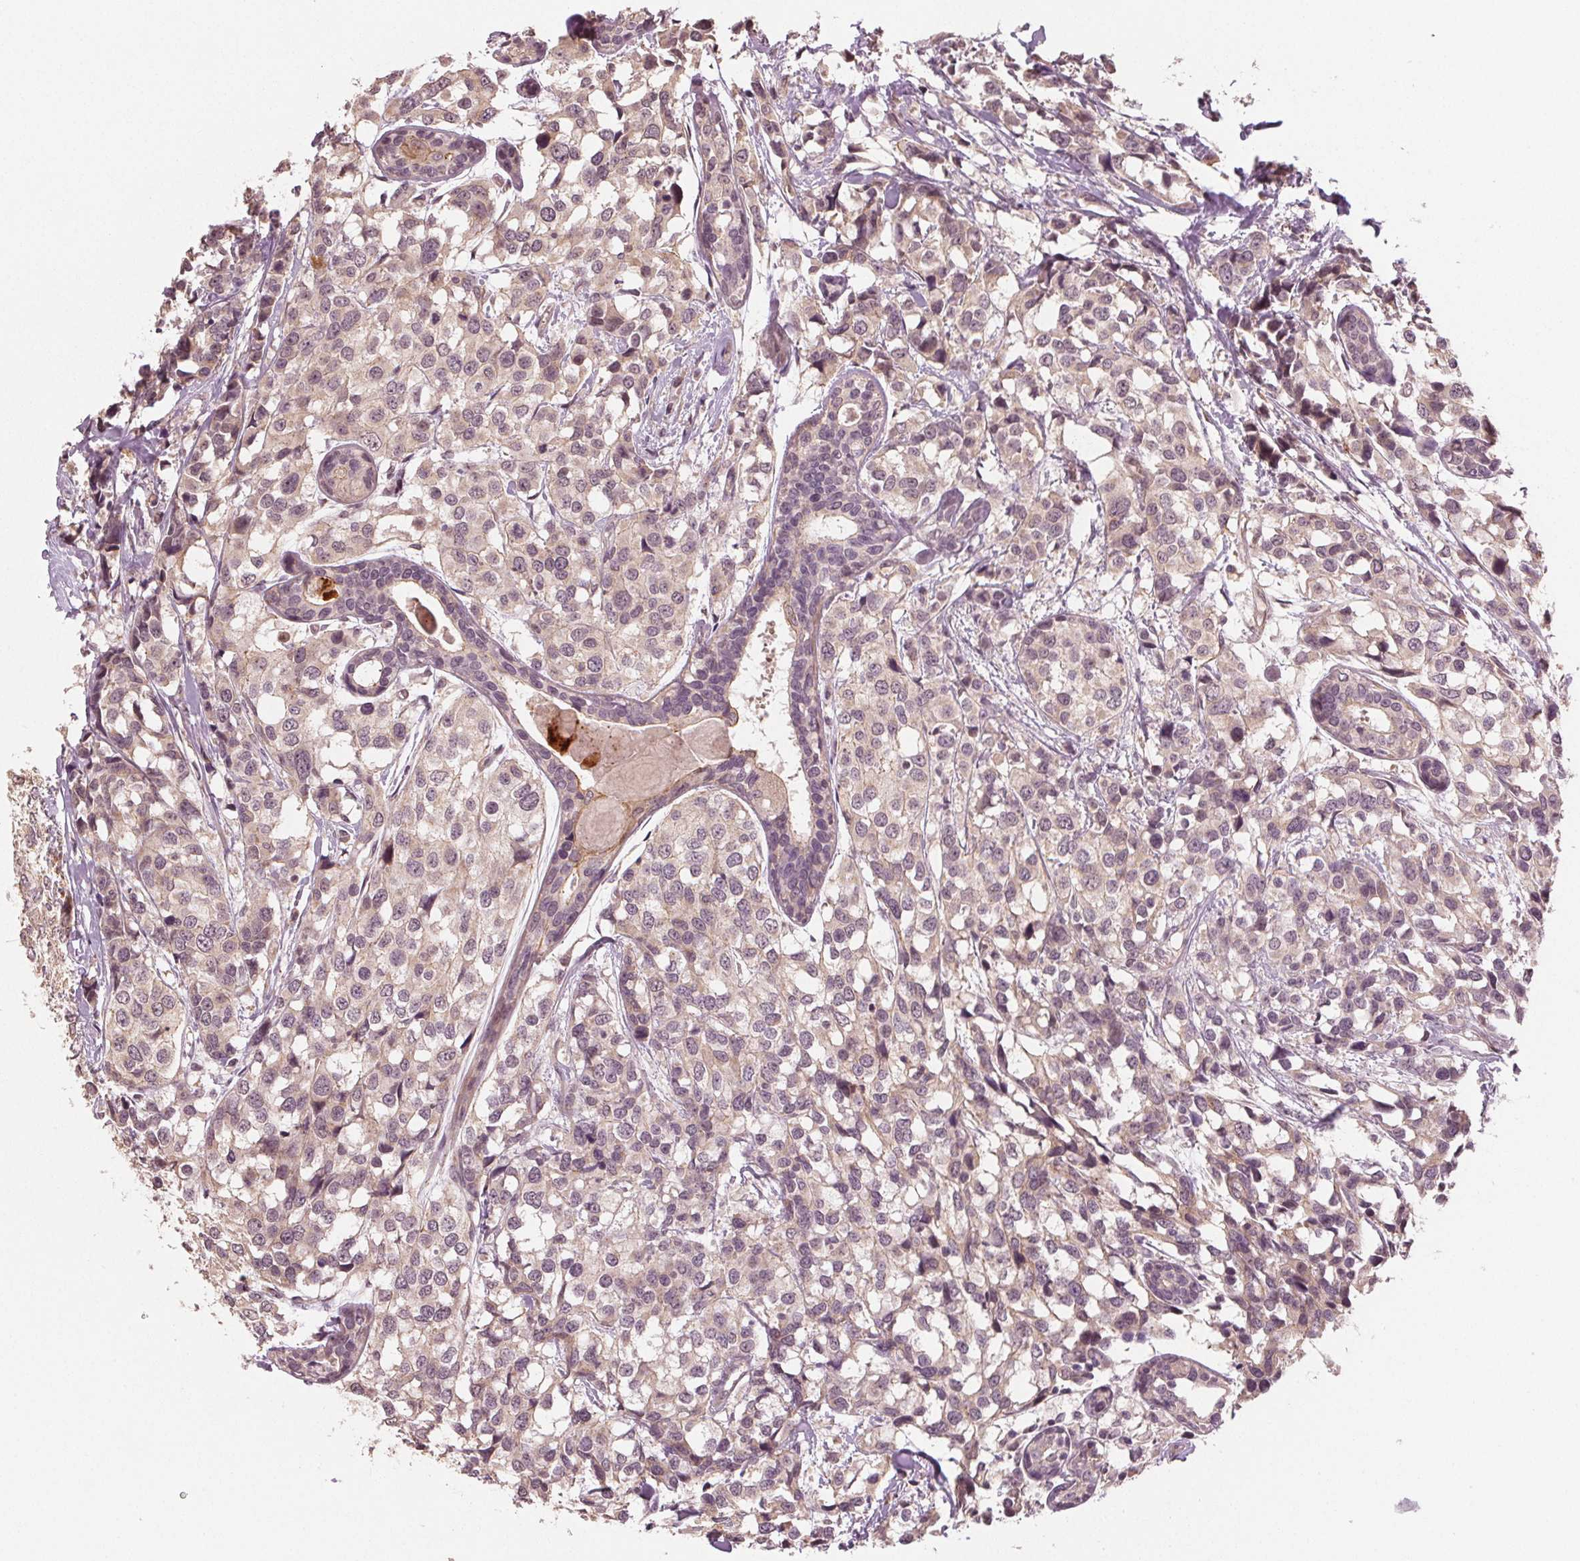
{"staining": {"intensity": "negative", "quantity": "none", "location": "none"}, "tissue": "breast cancer", "cell_type": "Tumor cells", "image_type": "cancer", "snomed": [{"axis": "morphology", "description": "Lobular carcinoma"}, {"axis": "topography", "description": "Breast"}], "caption": "High magnification brightfield microscopy of breast cancer stained with DAB (brown) and counterstained with hematoxylin (blue): tumor cells show no significant positivity.", "gene": "CLBA1", "patient": {"sex": "female", "age": 59}}